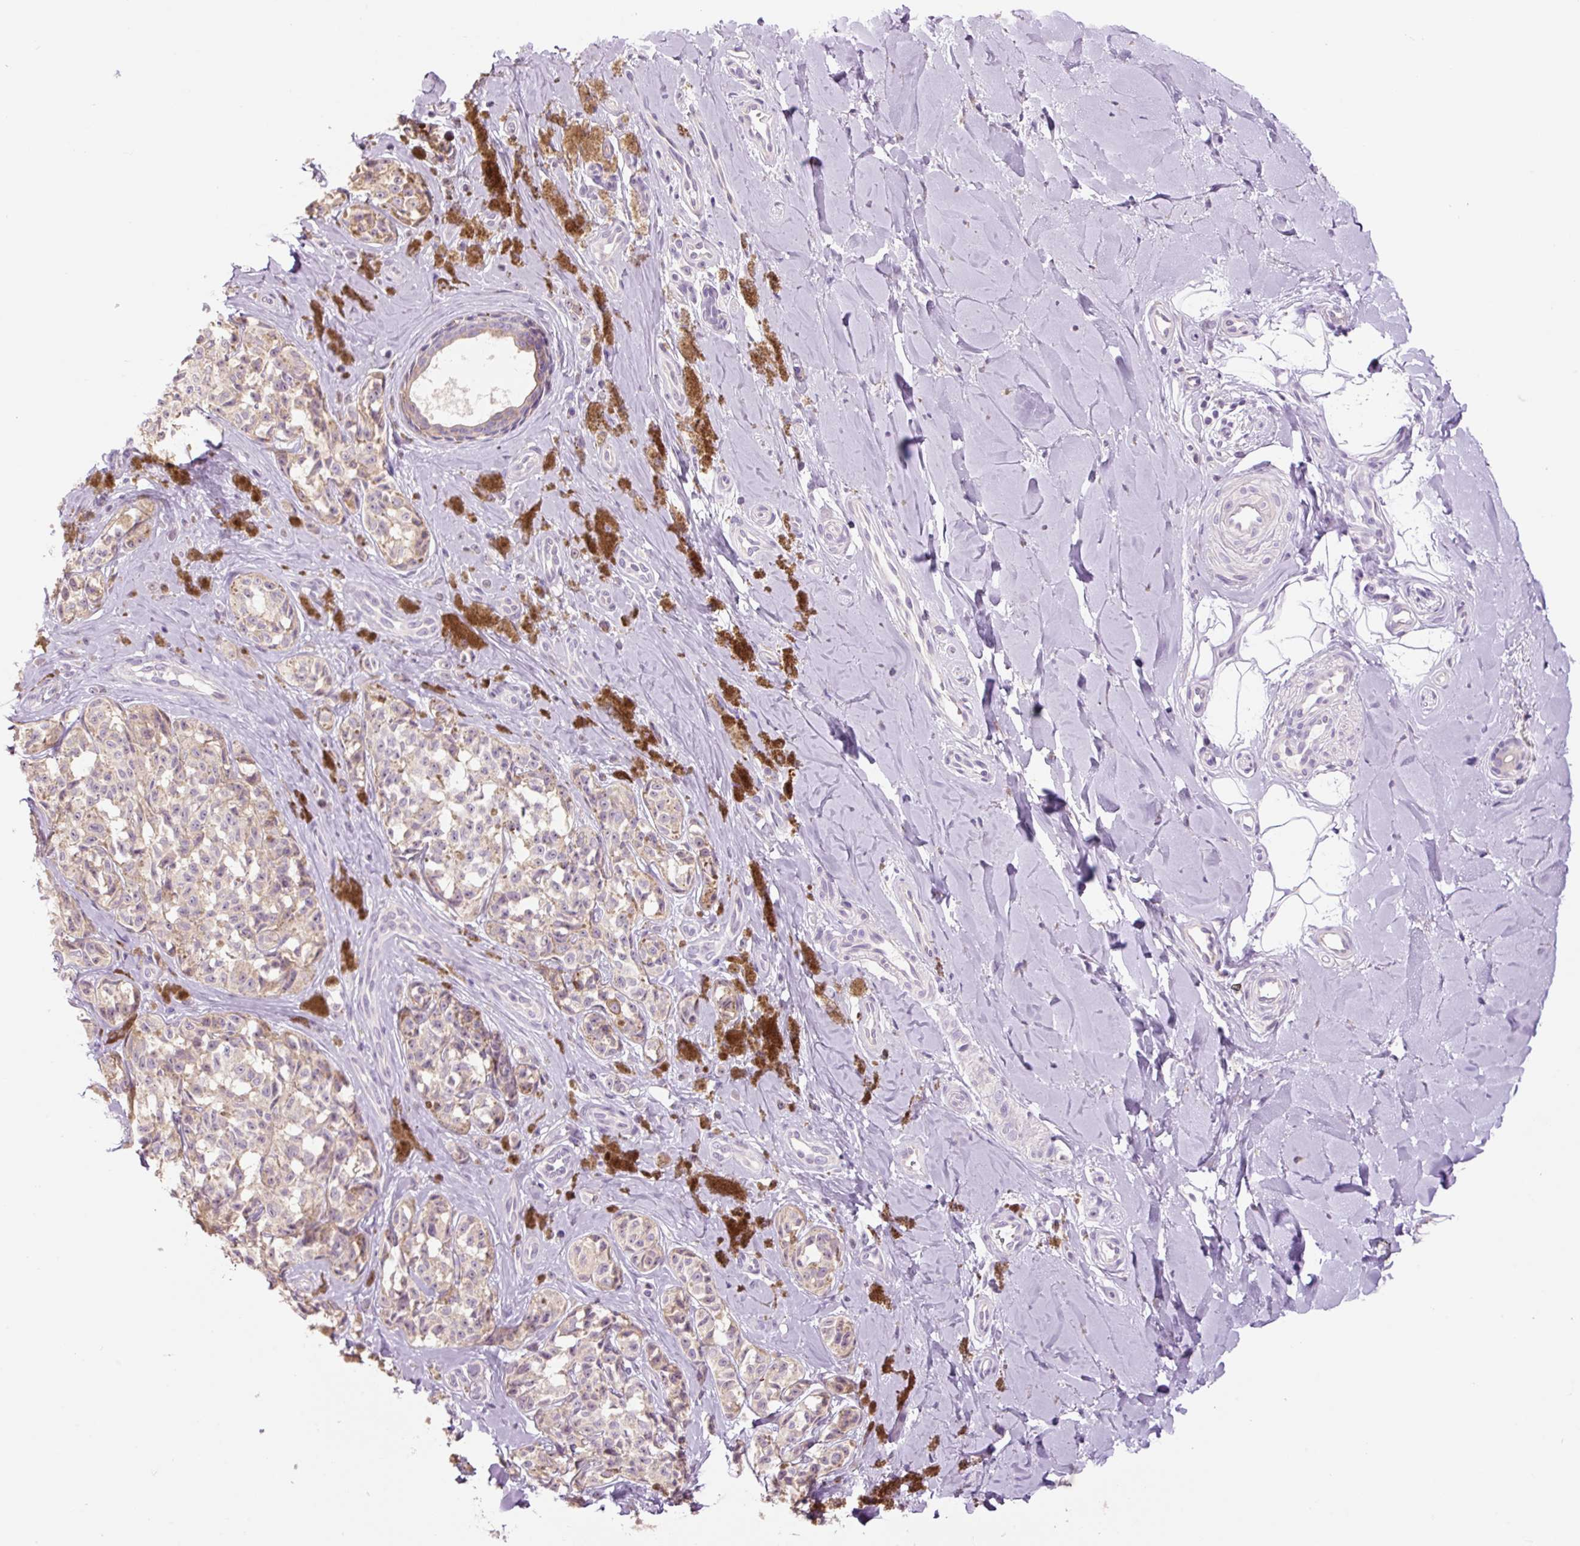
{"staining": {"intensity": "weak", "quantity": "25%-75%", "location": "cytoplasmic/membranous"}, "tissue": "melanoma", "cell_type": "Tumor cells", "image_type": "cancer", "snomed": [{"axis": "morphology", "description": "Malignant melanoma, NOS"}, {"axis": "topography", "description": "Skin"}], "caption": "Protein staining of melanoma tissue reveals weak cytoplasmic/membranous staining in about 25%-75% of tumor cells. Using DAB (brown) and hematoxylin (blue) stains, captured at high magnification using brightfield microscopy.", "gene": "HAX1", "patient": {"sex": "female", "age": 65}}